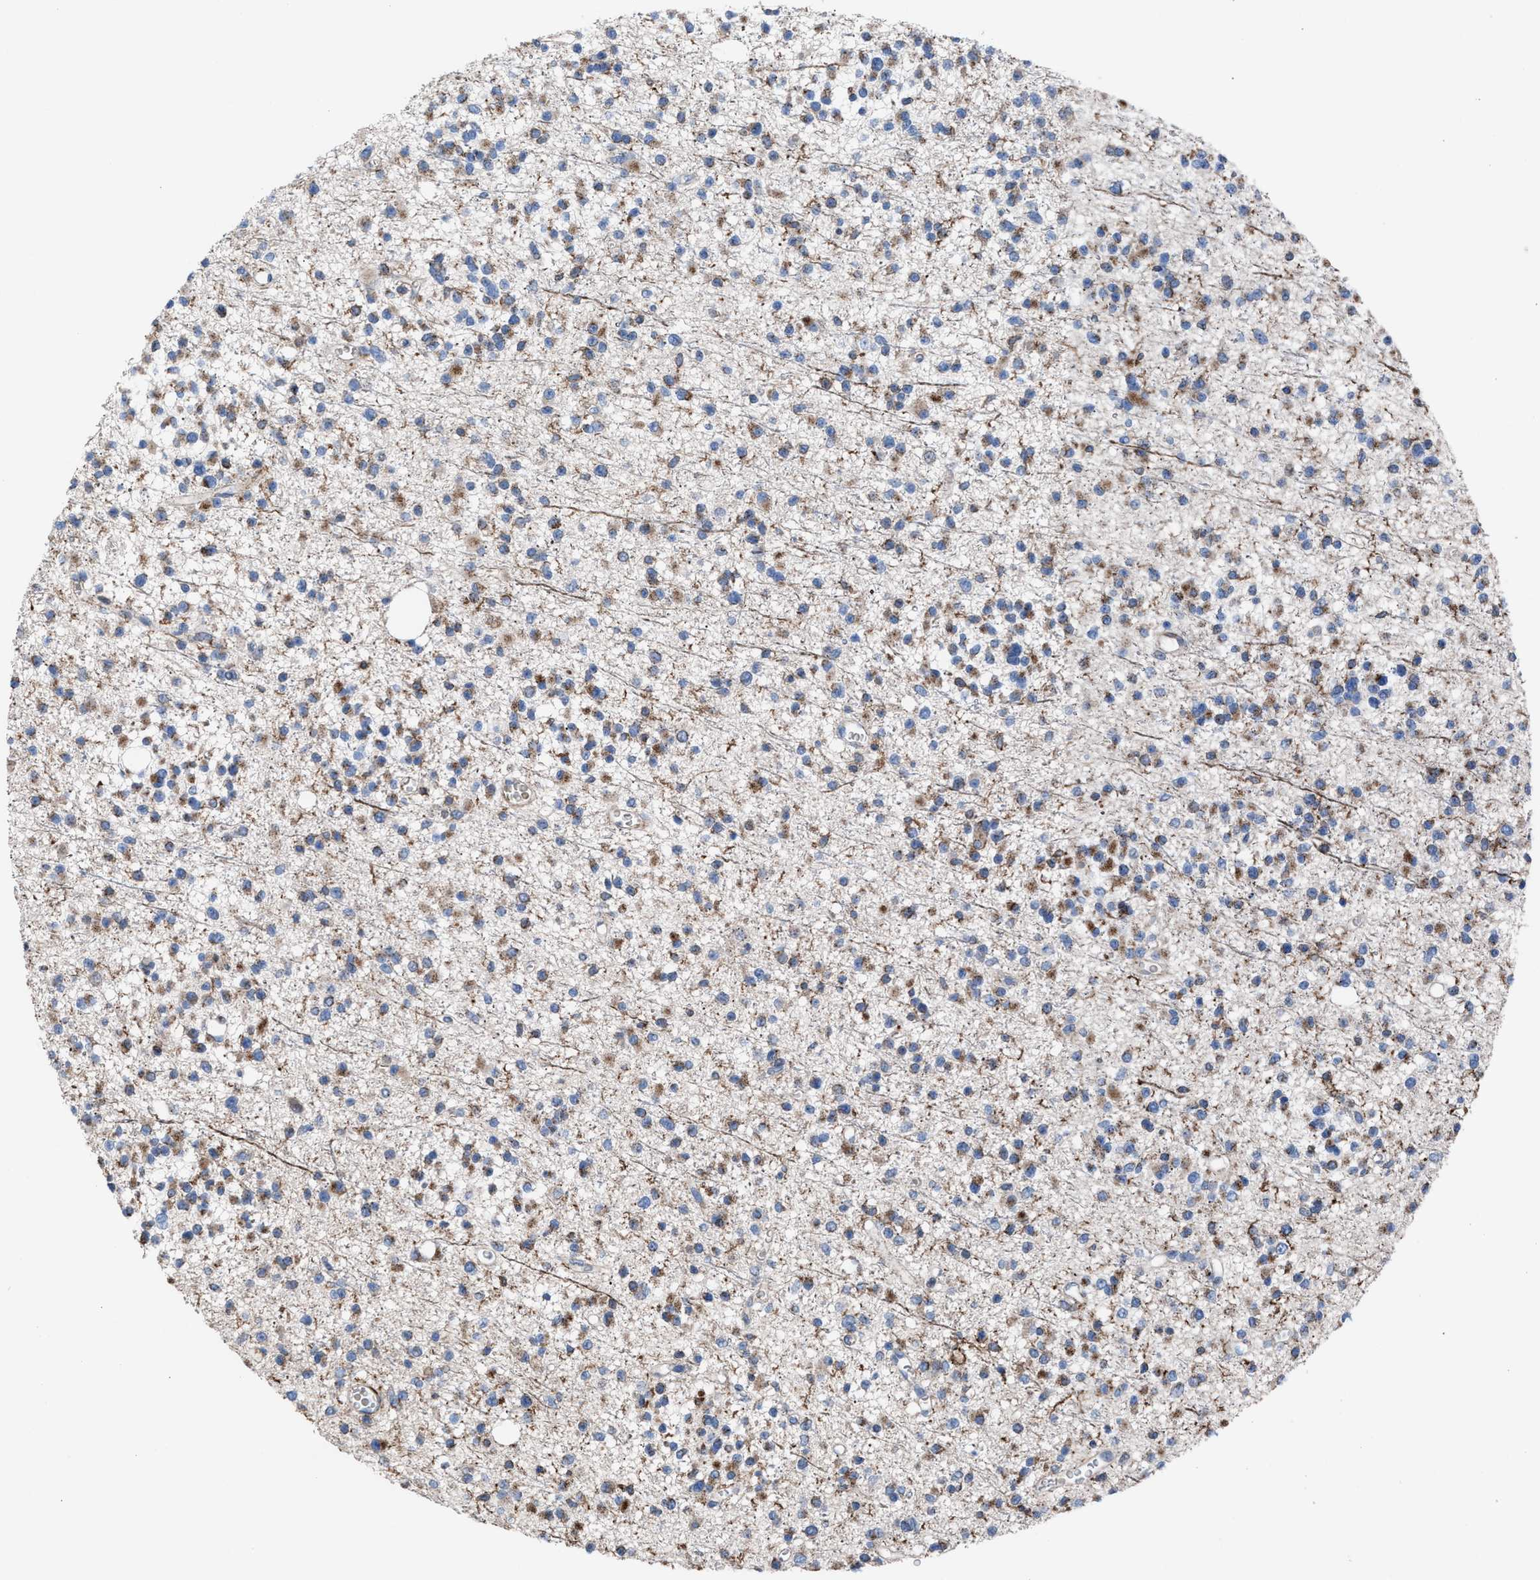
{"staining": {"intensity": "moderate", "quantity": ">75%", "location": "cytoplasmic/membranous"}, "tissue": "glioma", "cell_type": "Tumor cells", "image_type": "cancer", "snomed": [{"axis": "morphology", "description": "Glioma, malignant, Low grade"}, {"axis": "topography", "description": "Brain"}], "caption": "Immunohistochemical staining of malignant low-grade glioma shows medium levels of moderate cytoplasmic/membranous protein staining in approximately >75% of tumor cells. The protein is shown in brown color, while the nuclei are stained blue.", "gene": "SLC47A1", "patient": {"sex": "female", "age": 22}}